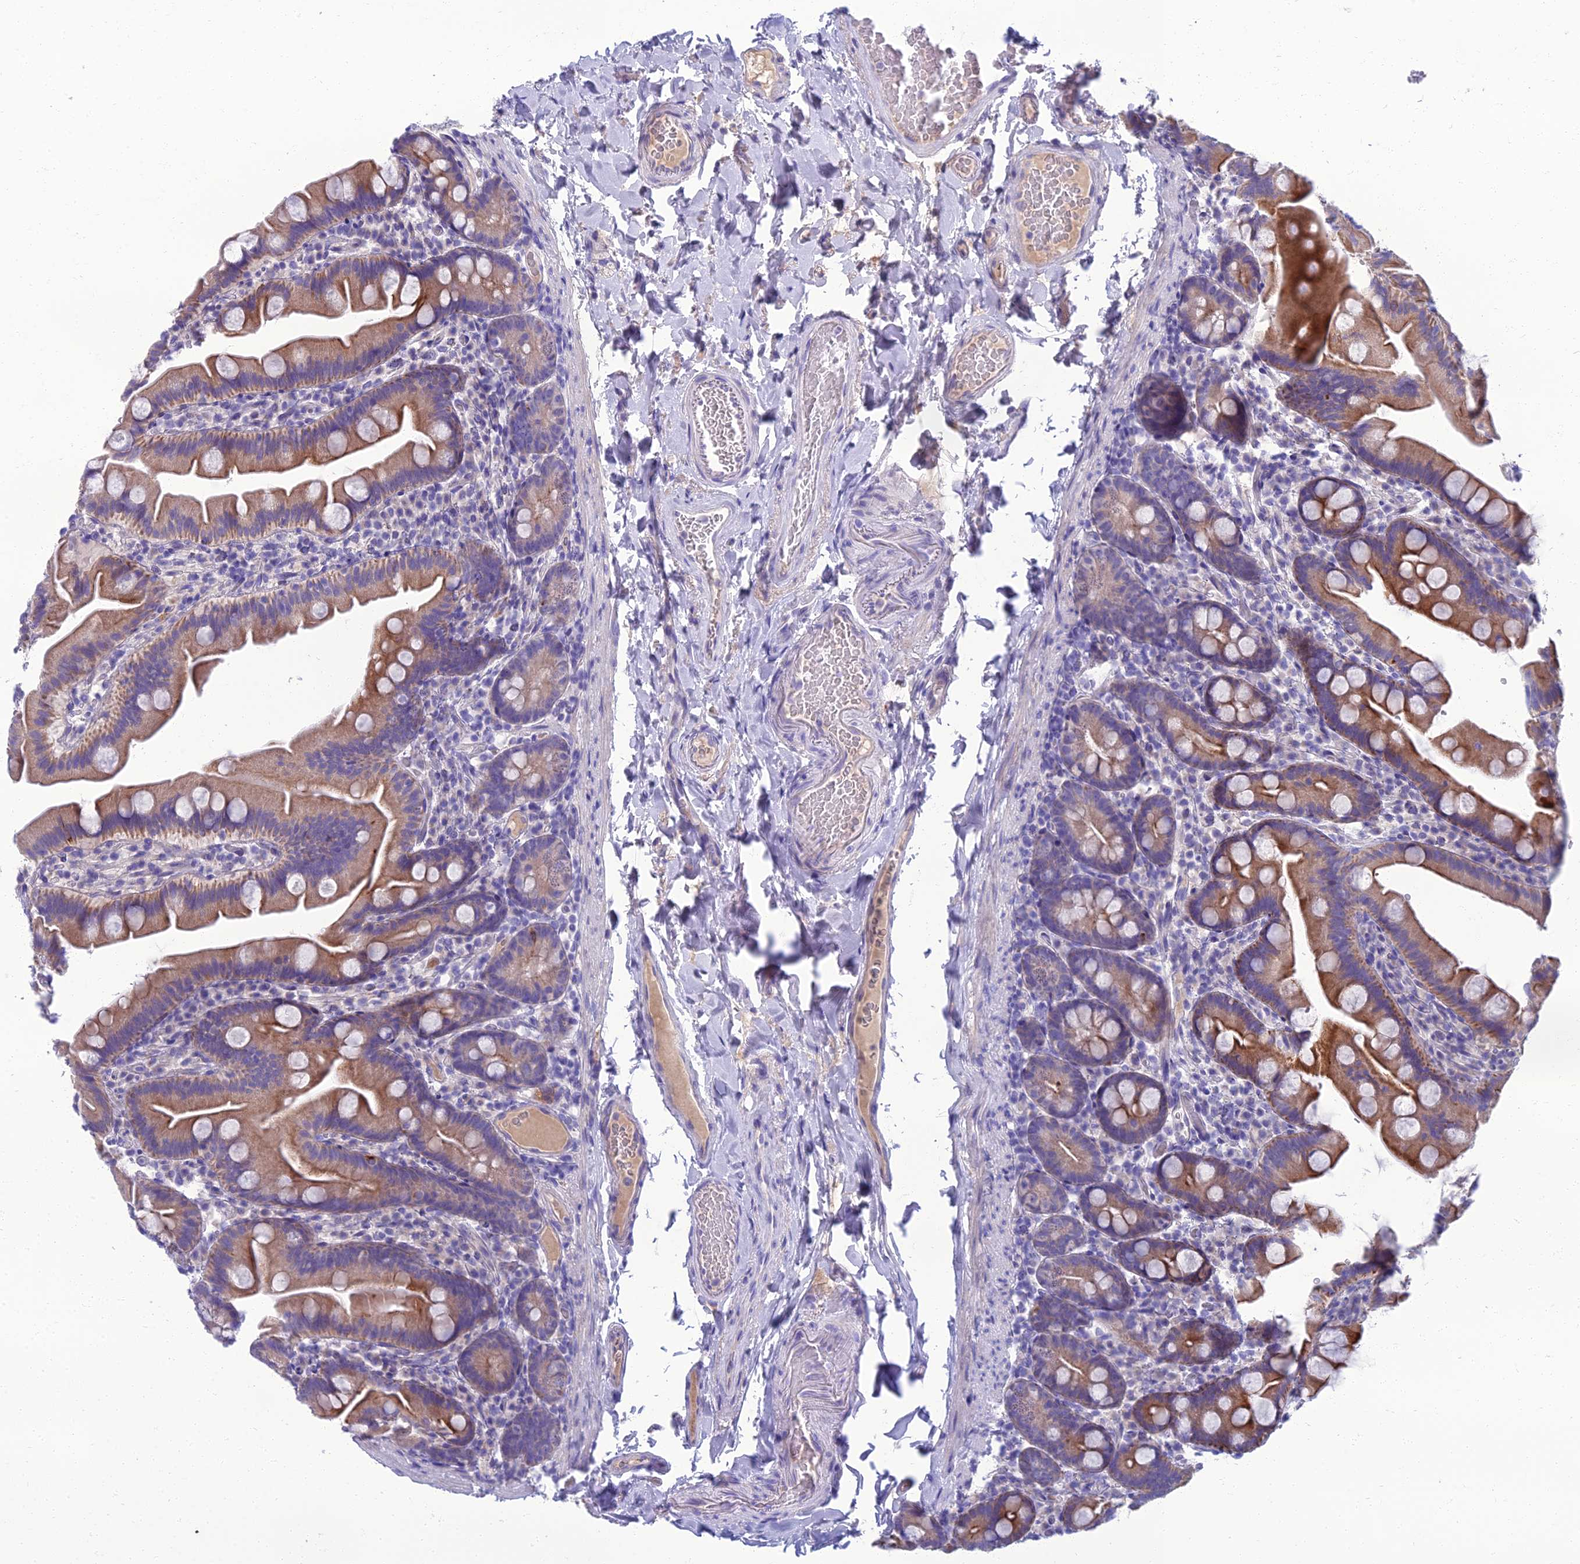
{"staining": {"intensity": "moderate", "quantity": ">75%", "location": "cytoplasmic/membranous"}, "tissue": "small intestine", "cell_type": "Glandular cells", "image_type": "normal", "snomed": [{"axis": "morphology", "description": "Normal tissue, NOS"}, {"axis": "topography", "description": "Small intestine"}], "caption": "Immunohistochemistry of unremarkable human small intestine exhibits medium levels of moderate cytoplasmic/membranous staining in approximately >75% of glandular cells.", "gene": "SPTLC3", "patient": {"sex": "female", "age": 68}}